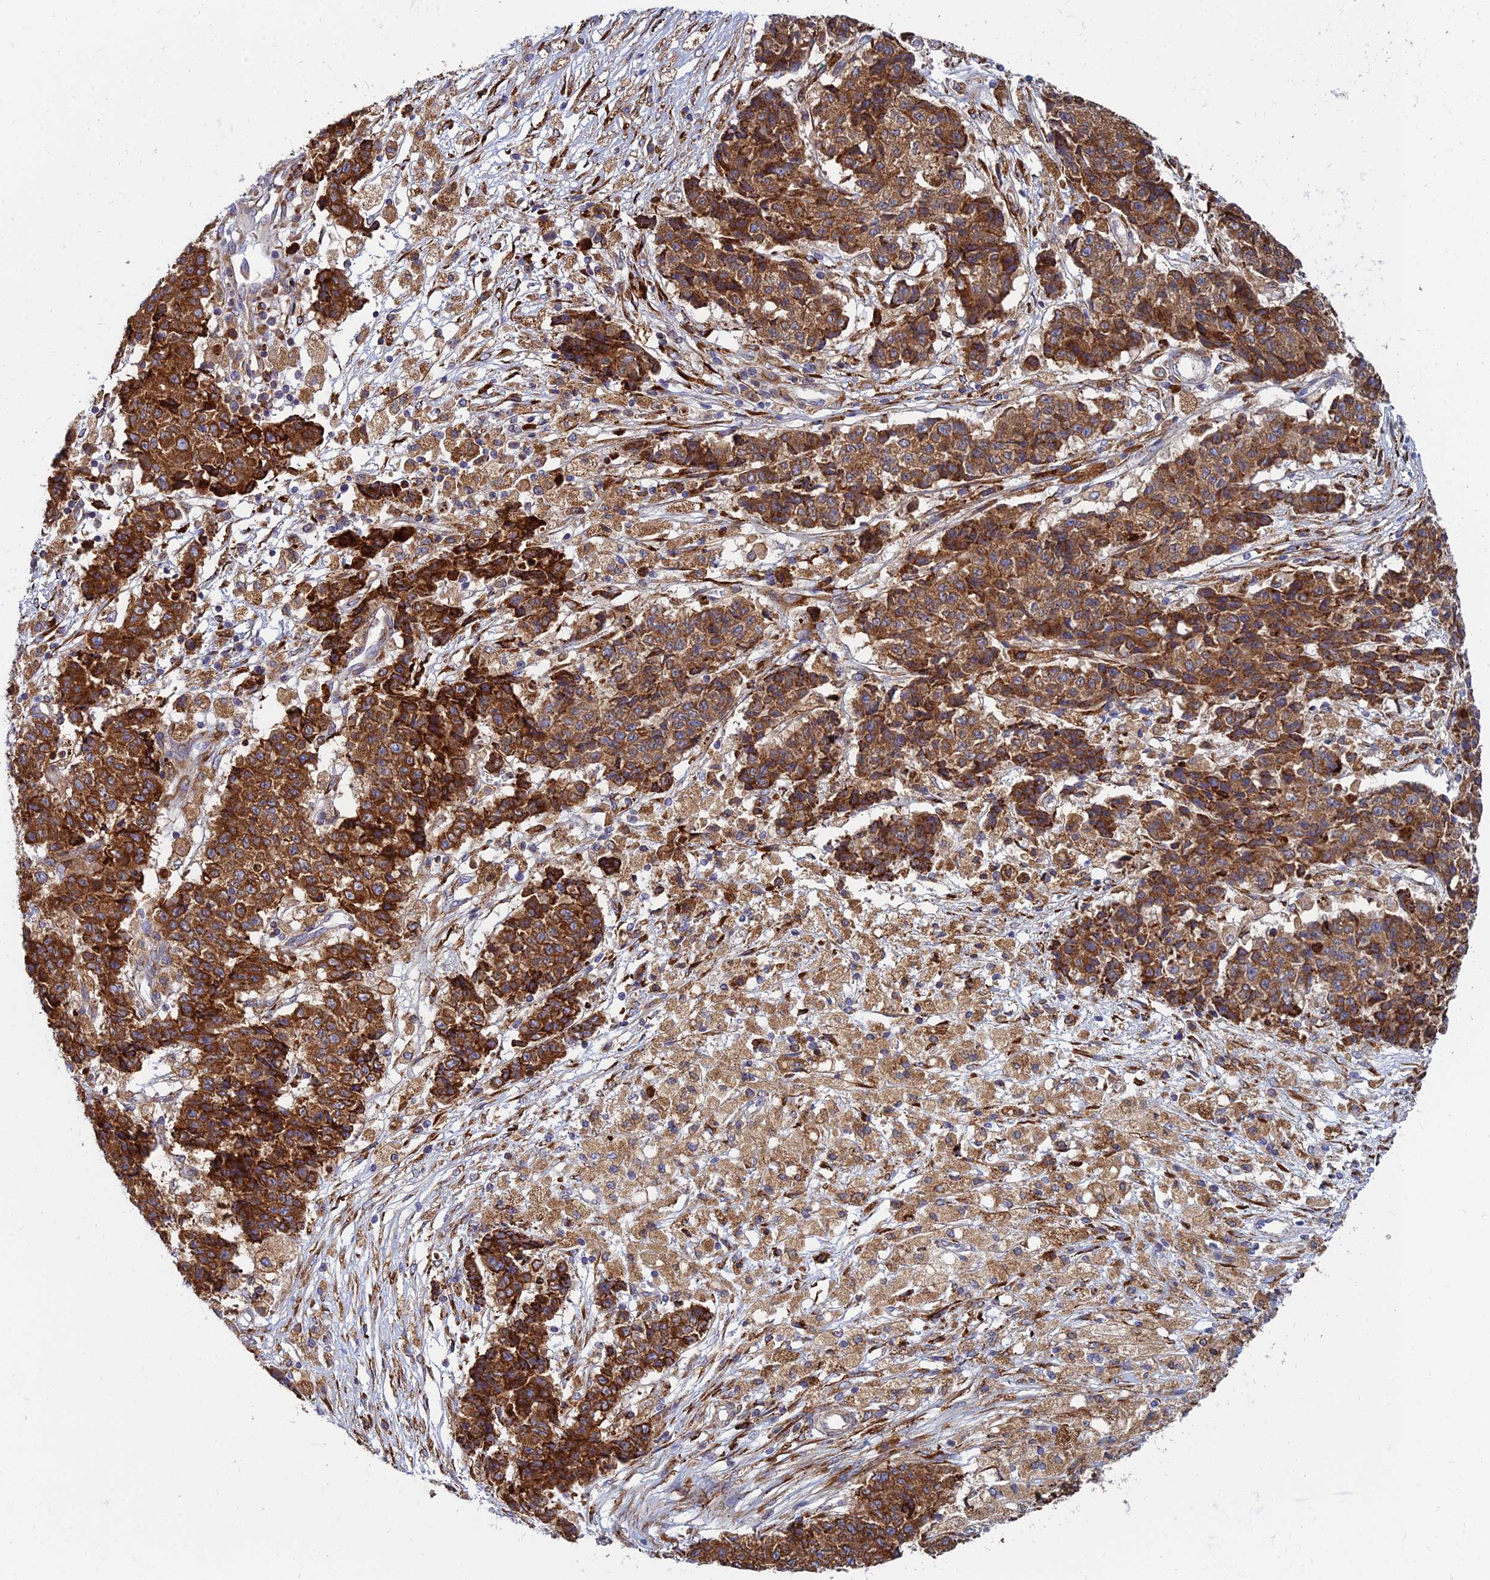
{"staining": {"intensity": "strong", "quantity": ">75%", "location": "cytoplasmic/membranous"}, "tissue": "ovarian cancer", "cell_type": "Tumor cells", "image_type": "cancer", "snomed": [{"axis": "morphology", "description": "Carcinoma, endometroid"}, {"axis": "topography", "description": "Ovary"}], "caption": "Immunohistochemistry (IHC) (DAB (3,3'-diaminobenzidine)) staining of ovarian cancer displays strong cytoplasmic/membranous protein positivity in approximately >75% of tumor cells.", "gene": "CCT6B", "patient": {"sex": "female", "age": 42}}